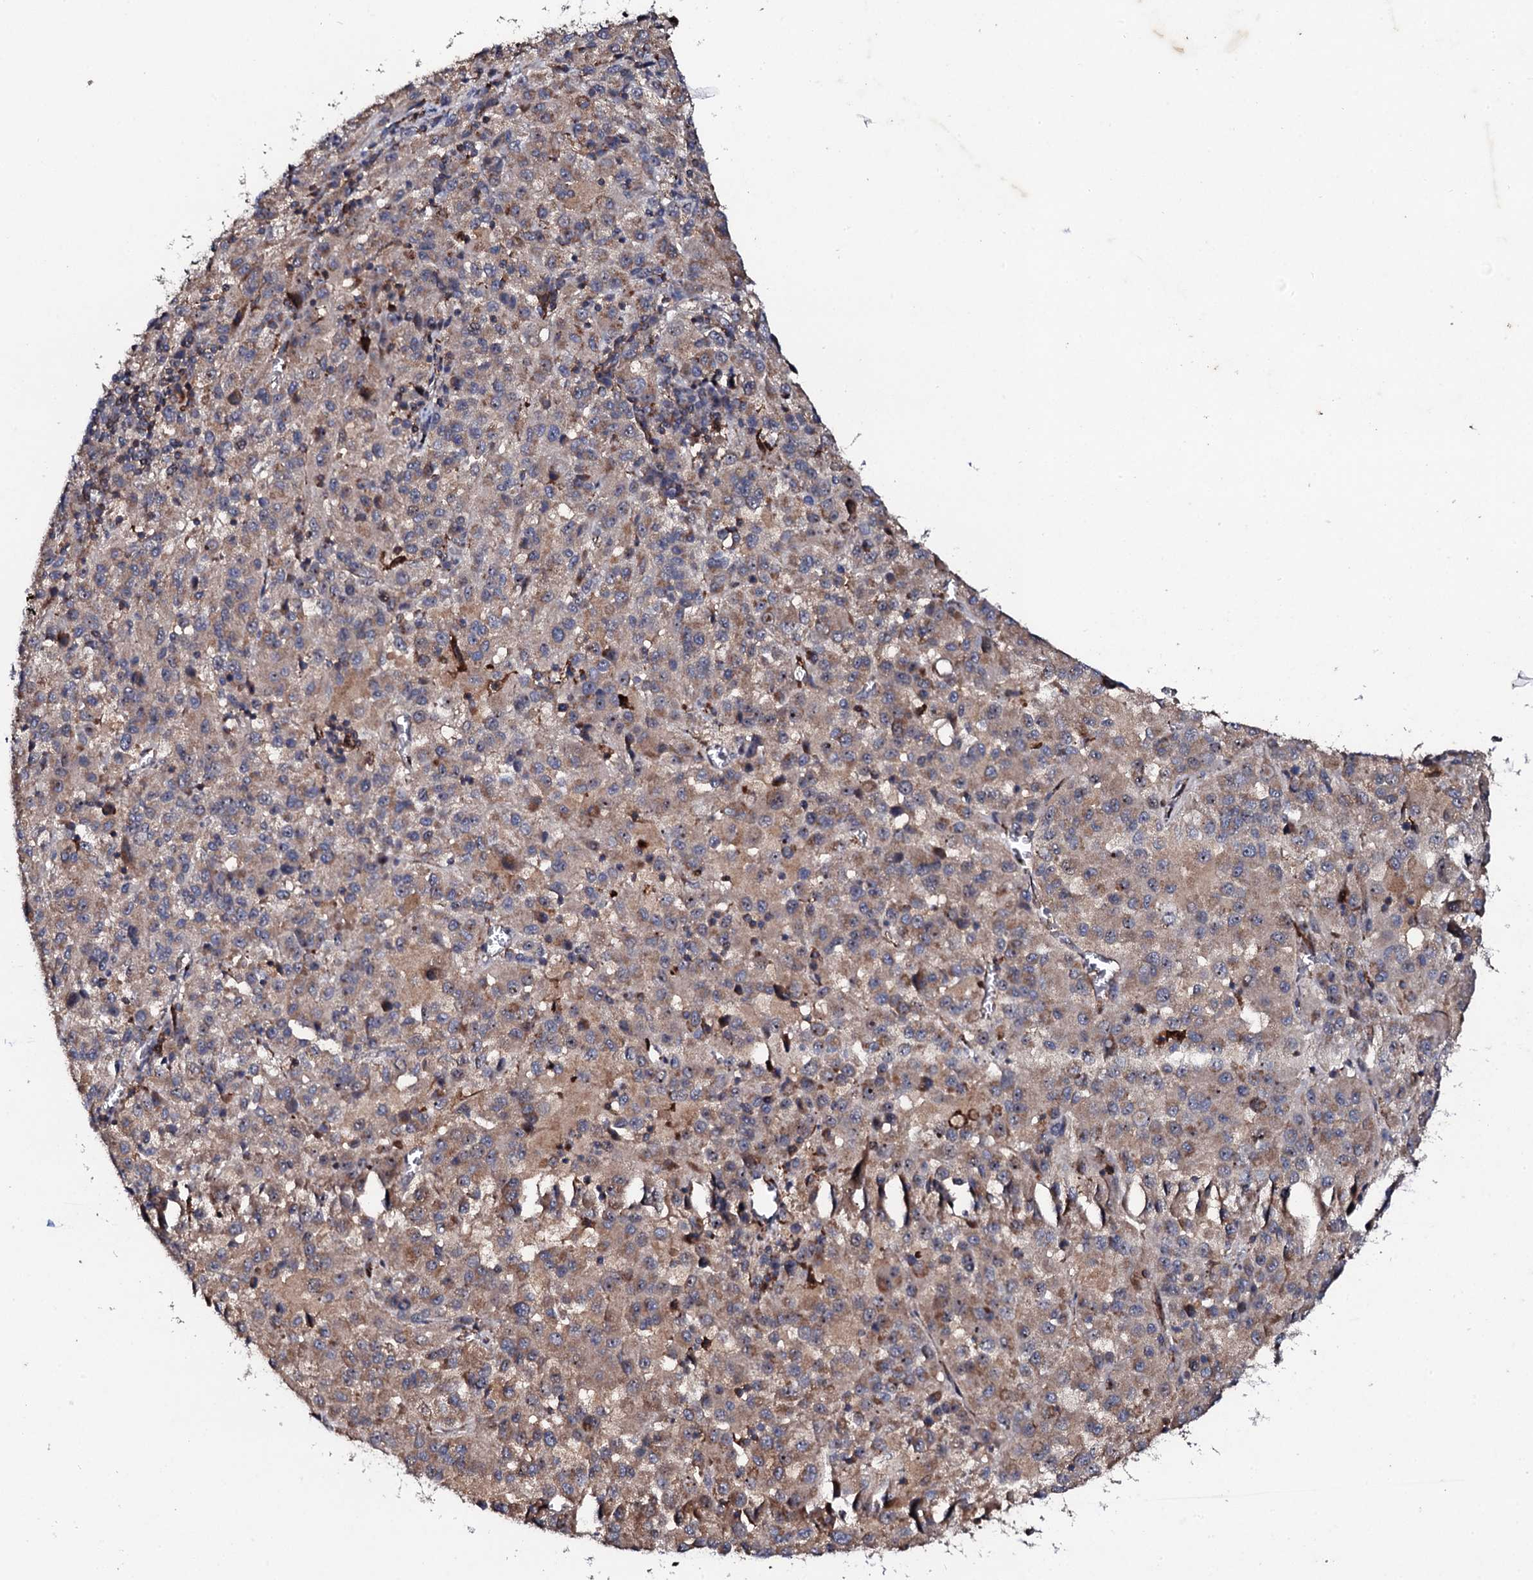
{"staining": {"intensity": "moderate", "quantity": ">75%", "location": "cytoplasmic/membranous"}, "tissue": "melanoma", "cell_type": "Tumor cells", "image_type": "cancer", "snomed": [{"axis": "morphology", "description": "Malignant melanoma, Metastatic site"}, {"axis": "topography", "description": "Lung"}], "caption": "About >75% of tumor cells in malignant melanoma (metastatic site) show moderate cytoplasmic/membranous protein expression as visualized by brown immunohistochemical staining.", "gene": "GTPBP4", "patient": {"sex": "male", "age": 64}}